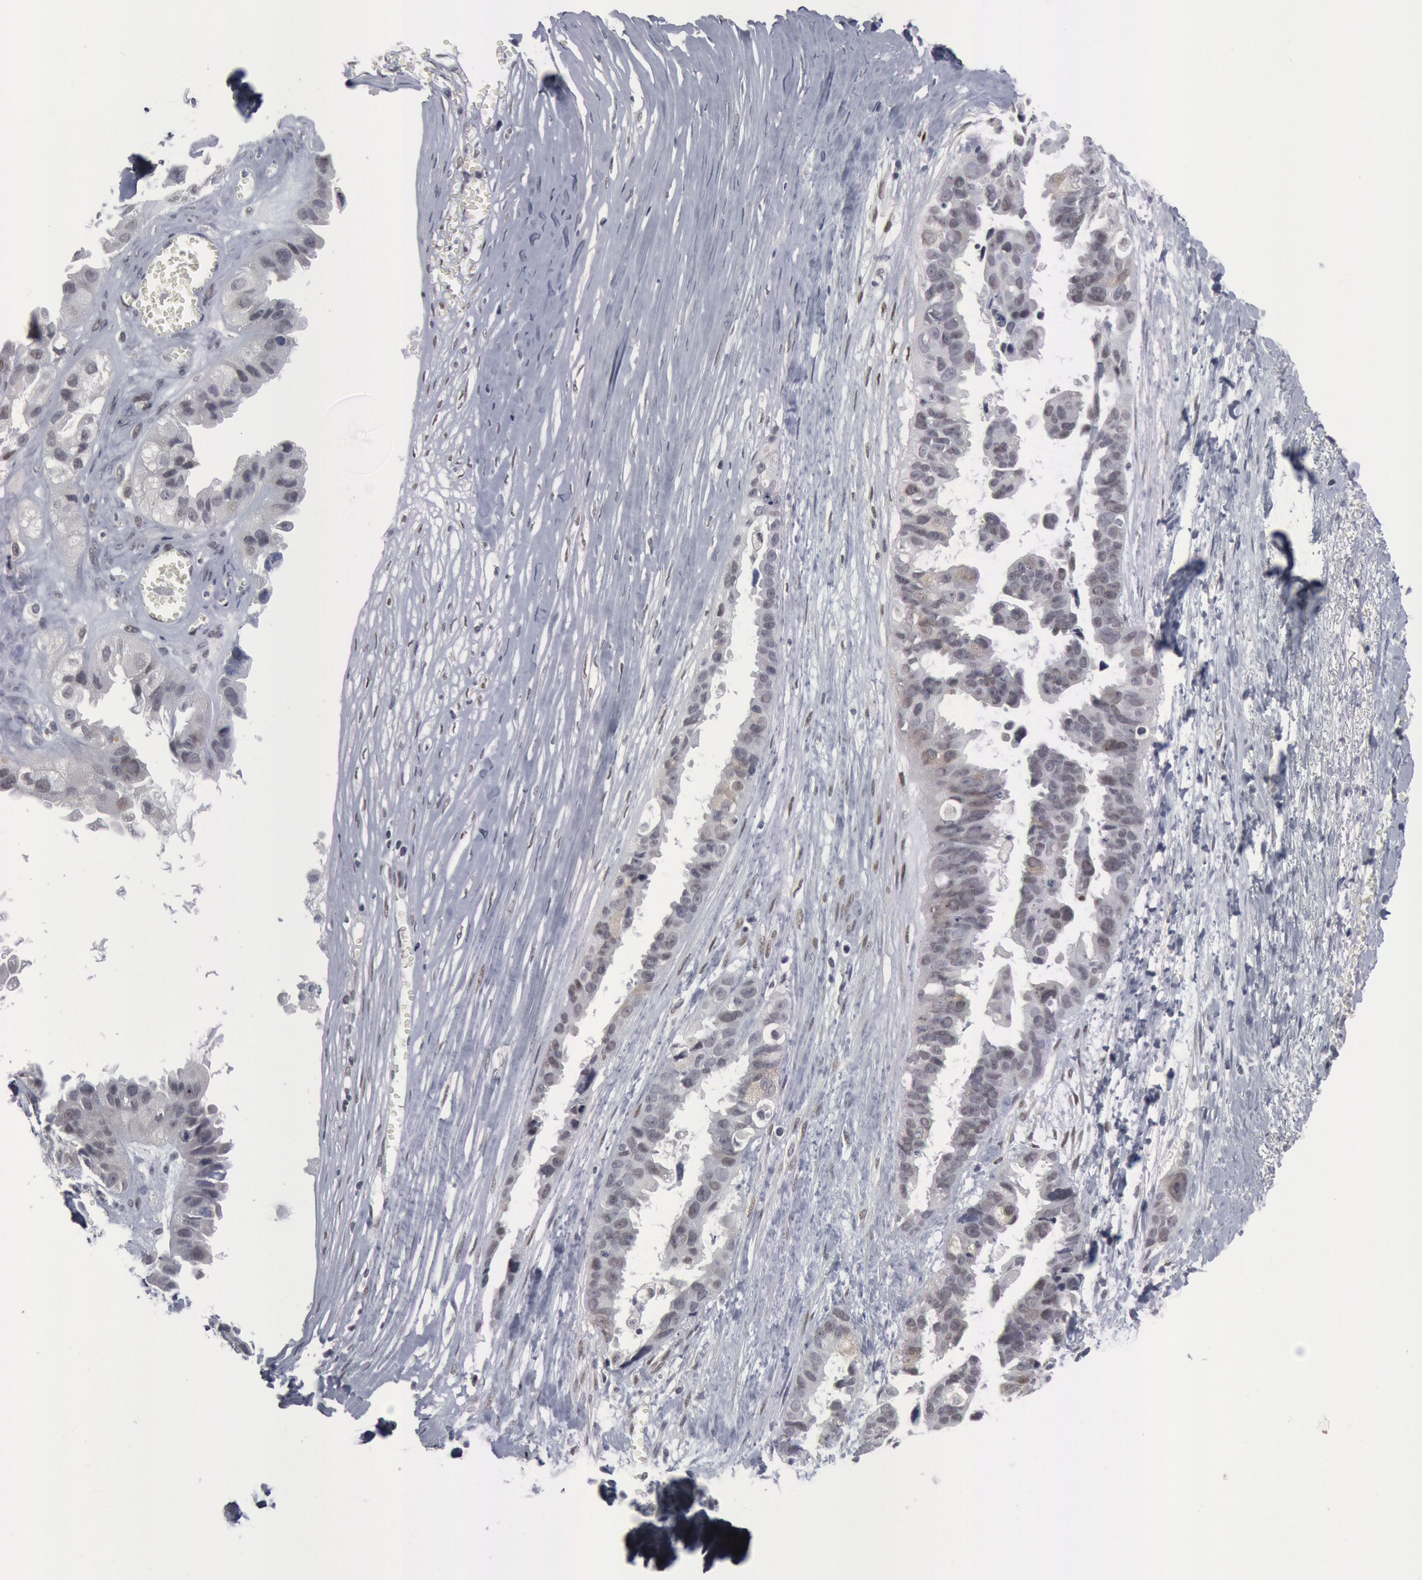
{"staining": {"intensity": "weak", "quantity": "<25%", "location": "nuclear"}, "tissue": "ovarian cancer", "cell_type": "Tumor cells", "image_type": "cancer", "snomed": [{"axis": "morphology", "description": "Carcinoma, endometroid"}, {"axis": "topography", "description": "Ovary"}], "caption": "A micrograph of human endometroid carcinoma (ovarian) is negative for staining in tumor cells.", "gene": "FOXO1", "patient": {"sex": "female", "age": 85}}